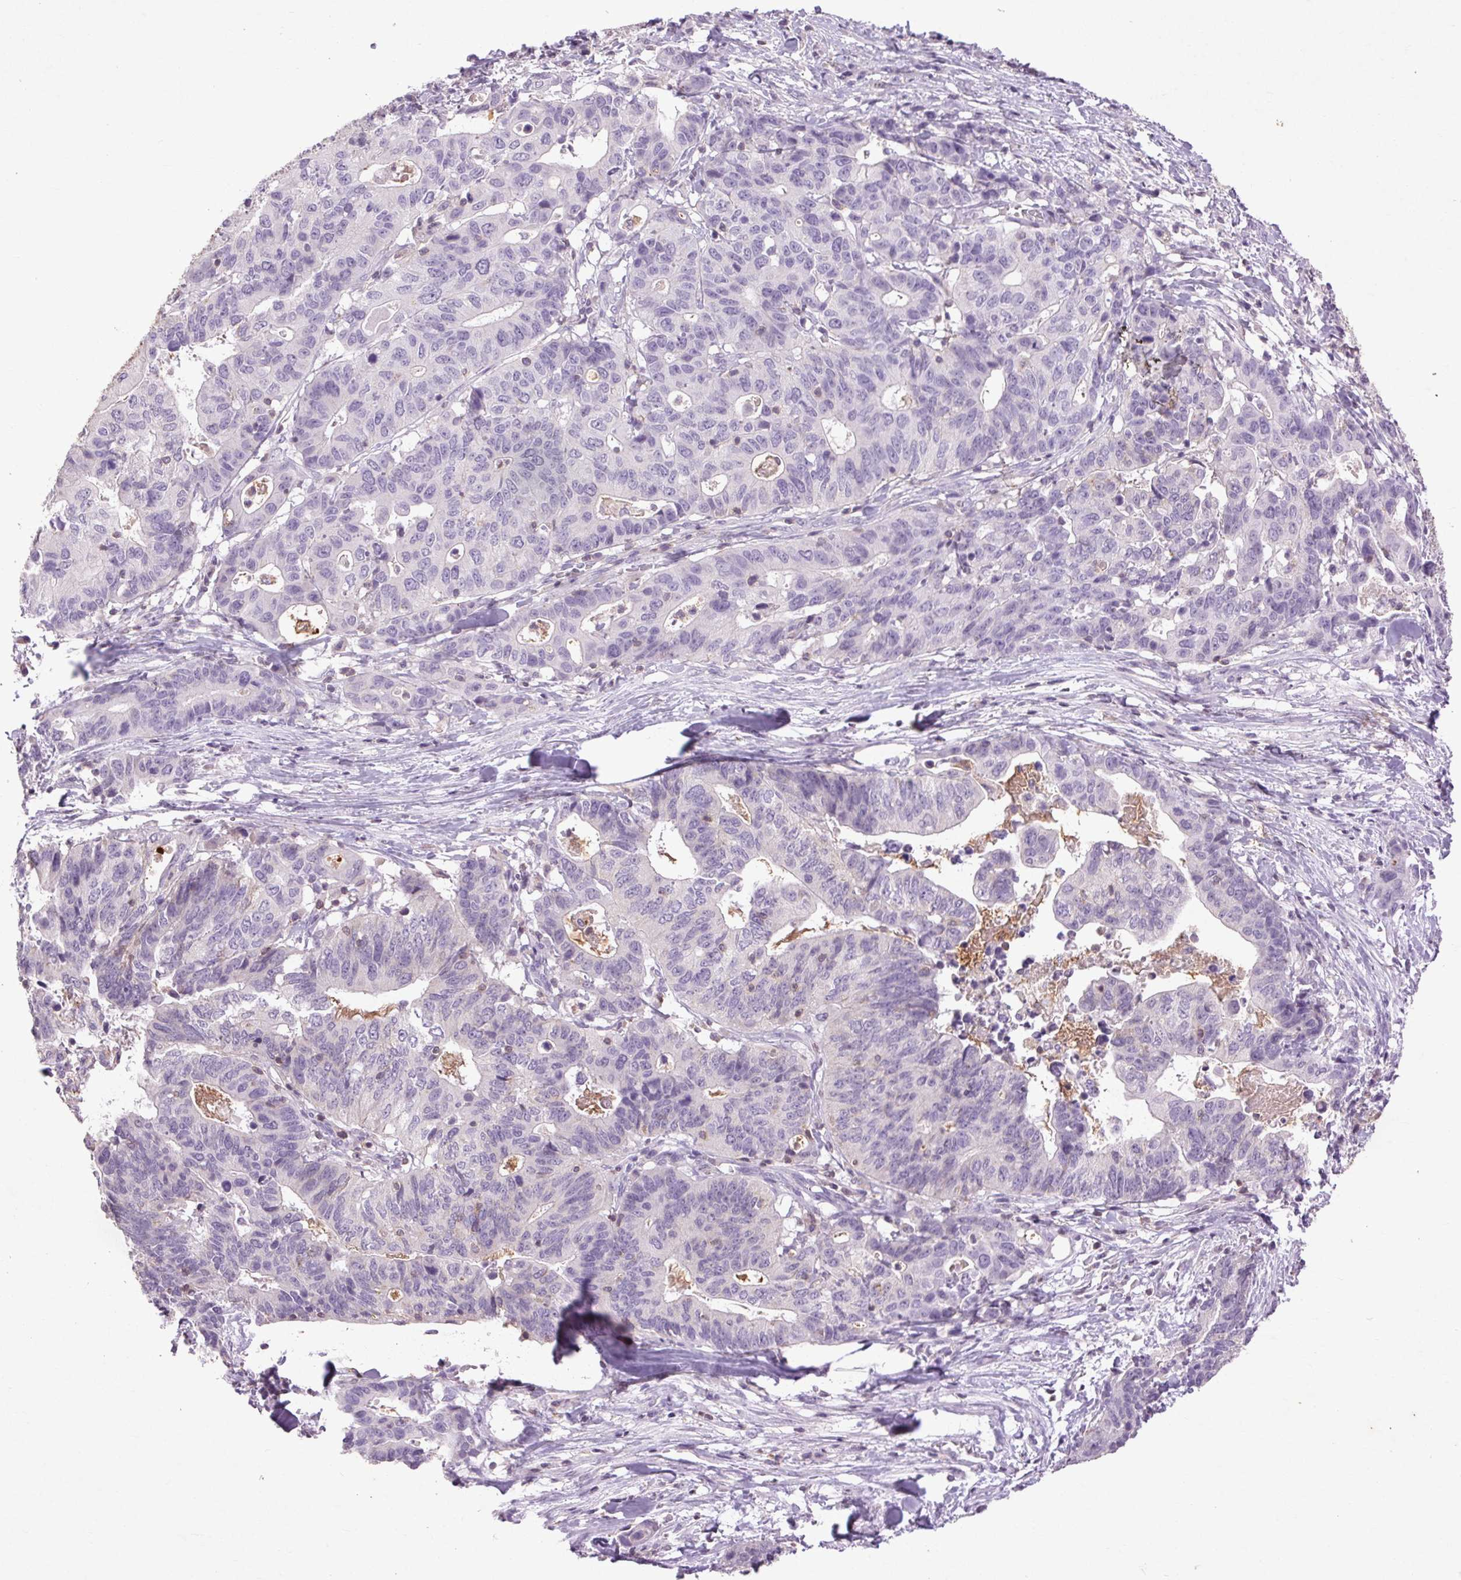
{"staining": {"intensity": "negative", "quantity": "none", "location": "none"}, "tissue": "stomach cancer", "cell_type": "Tumor cells", "image_type": "cancer", "snomed": [{"axis": "morphology", "description": "Adenocarcinoma, NOS"}, {"axis": "topography", "description": "Stomach, upper"}], "caption": "Immunohistochemistry photomicrograph of stomach cancer (adenocarcinoma) stained for a protein (brown), which demonstrates no positivity in tumor cells.", "gene": "FNDC7", "patient": {"sex": "female", "age": 67}}